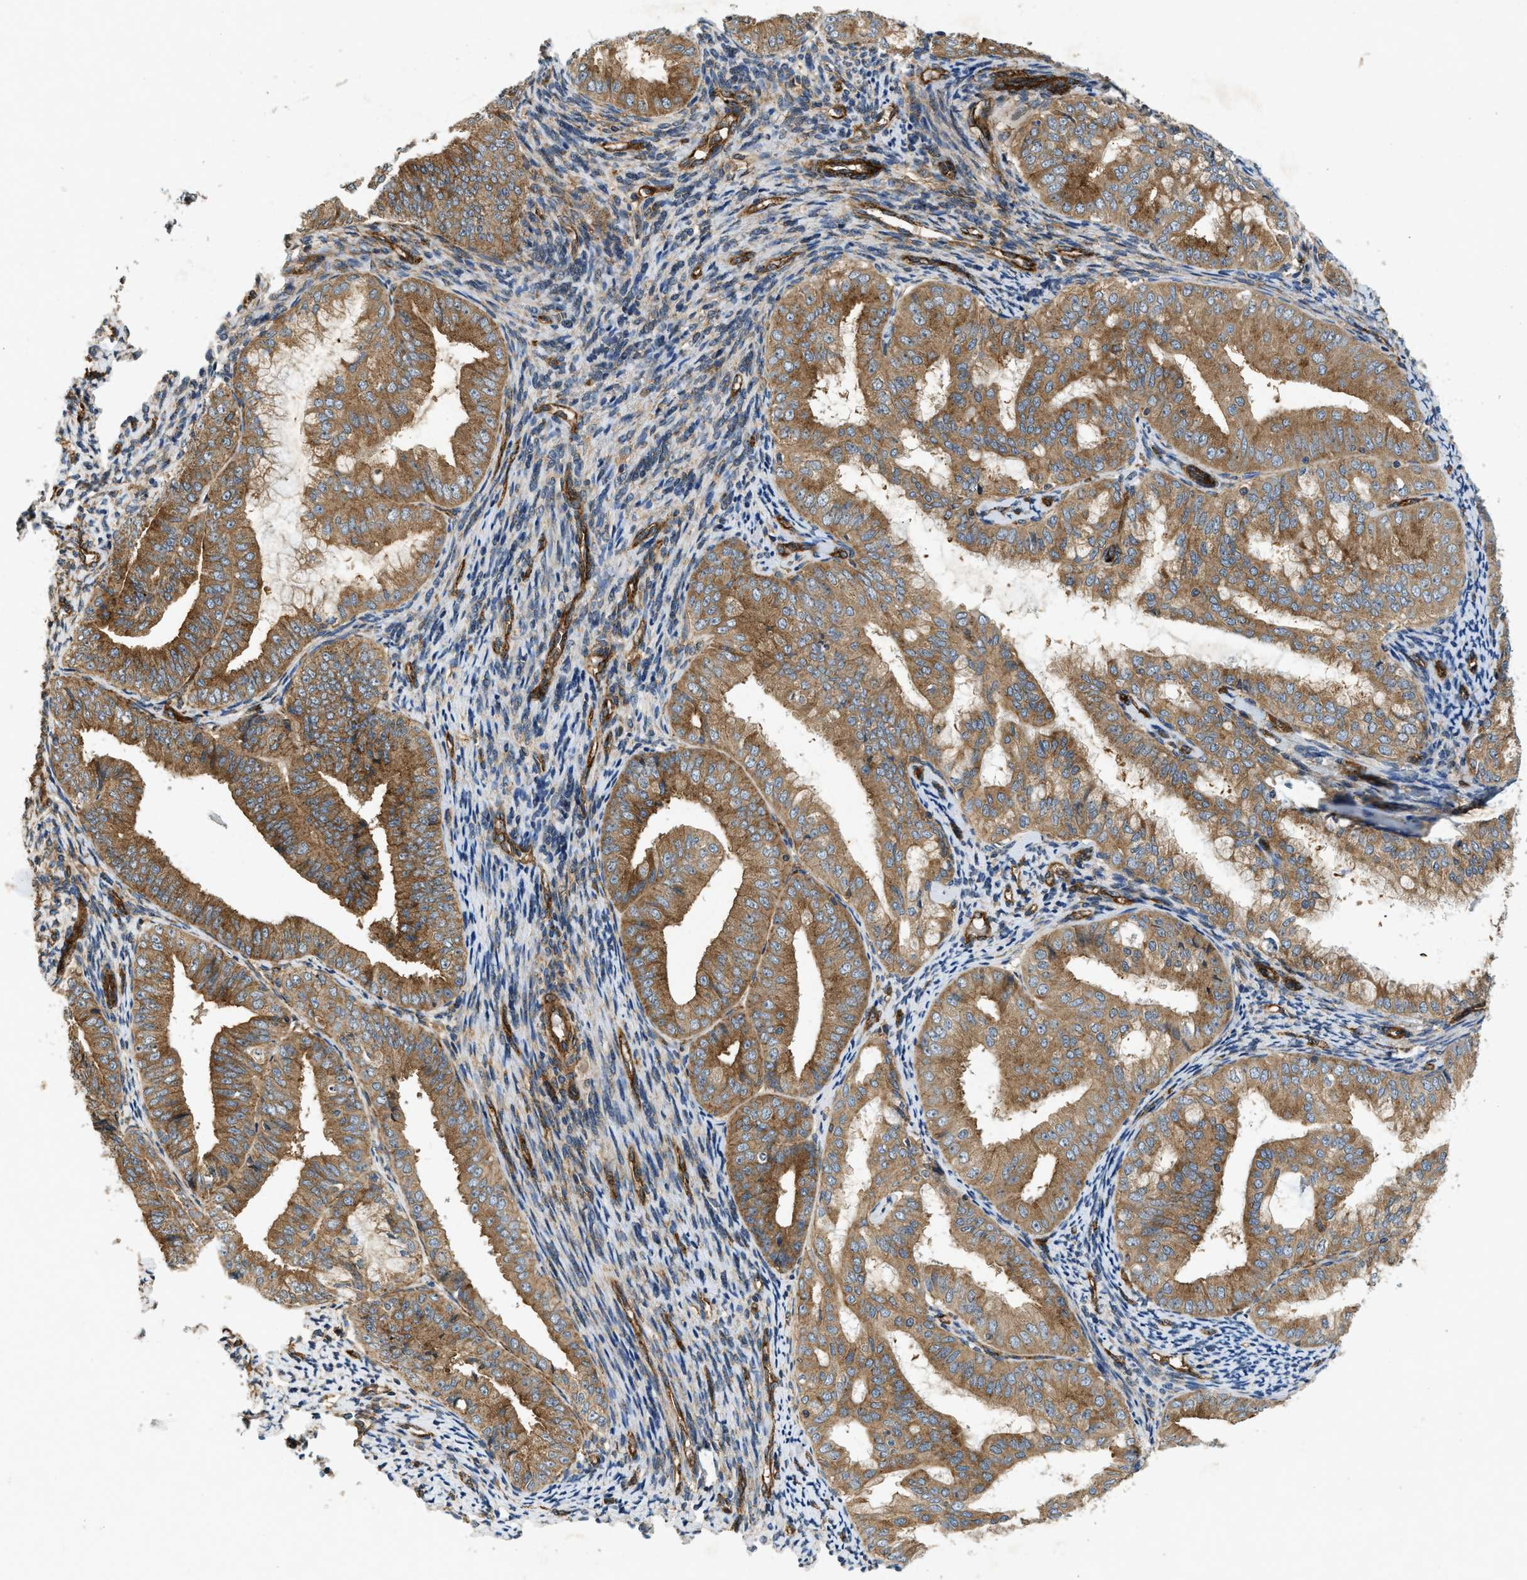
{"staining": {"intensity": "moderate", "quantity": ">75%", "location": "cytoplasmic/membranous"}, "tissue": "endometrial cancer", "cell_type": "Tumor cells", "image_type": "cancer", "snomed": [{"axis": "morphology", "description": "Adenocarcinoma, NOS"}, {"axis": "topography", "description": "Endometrium"}], "caption": "Endometrial adenocarcinoma stained with a protein marker shows moderate staining in tumor cells.", "gene": "HIP1", "patient": {"sex": "female", "age": 63}}